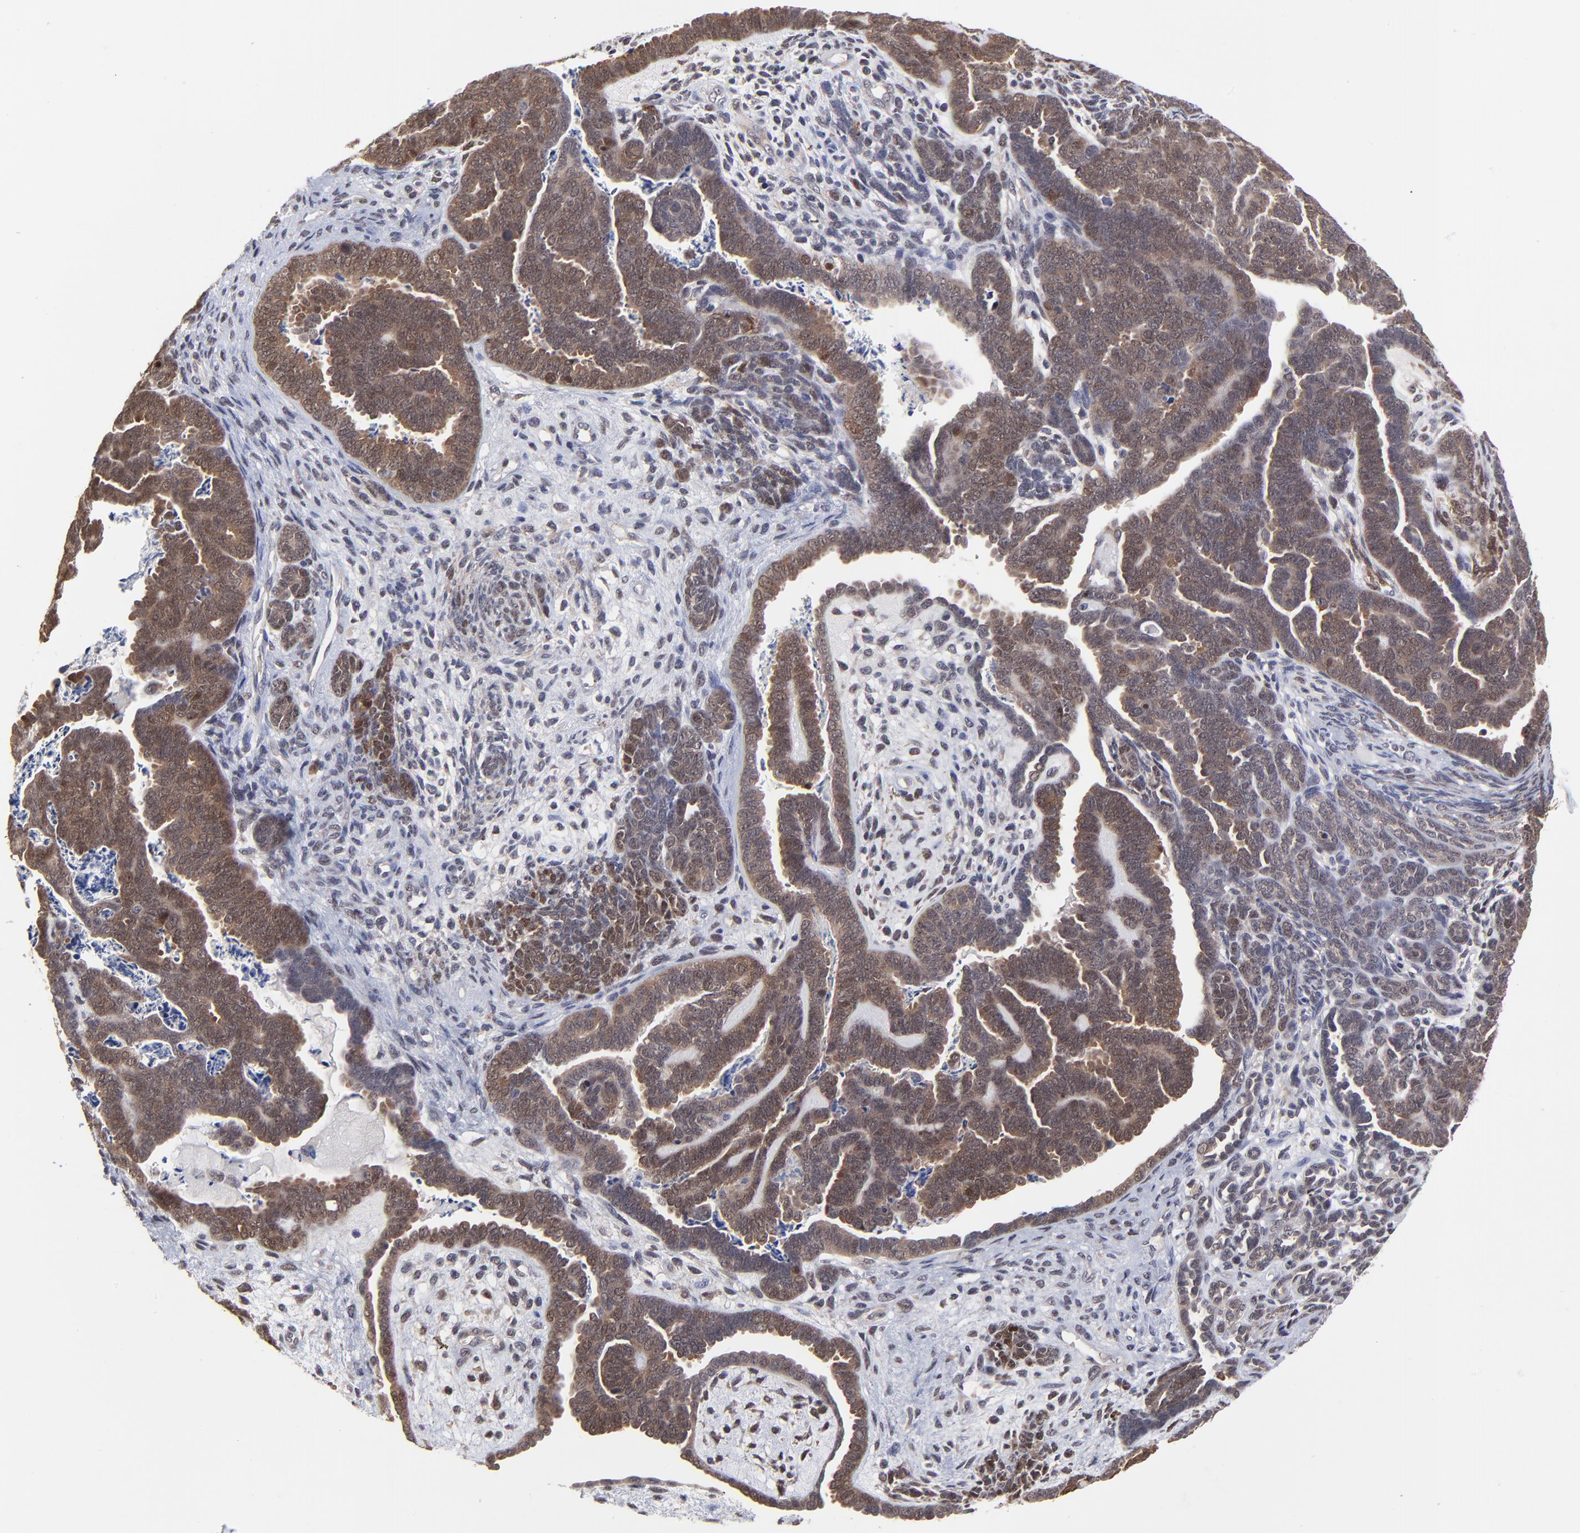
{"staining": {"intensity": "moderate", "quantity": ">75%", "location": "cytoplasmic/membranous,nuclear"}, "tissue": "endometrial cancer", "cell_type": "Tumor cells", "image_type": "cancer", "snomed": [{"axis": "morphology", "description": "Neoplasm, malignant, NOS"}, {"axis": "topography", "description": "Endometrium"}], "caption": "Protein staining of endometrial malignant neoplasm tissue shows moderate cytoplasmic/membranous and nuclear staining in about >75% of tumor cells.", "gene": "UBE2E3", "patient": {"sex": "female", "age": 74}}